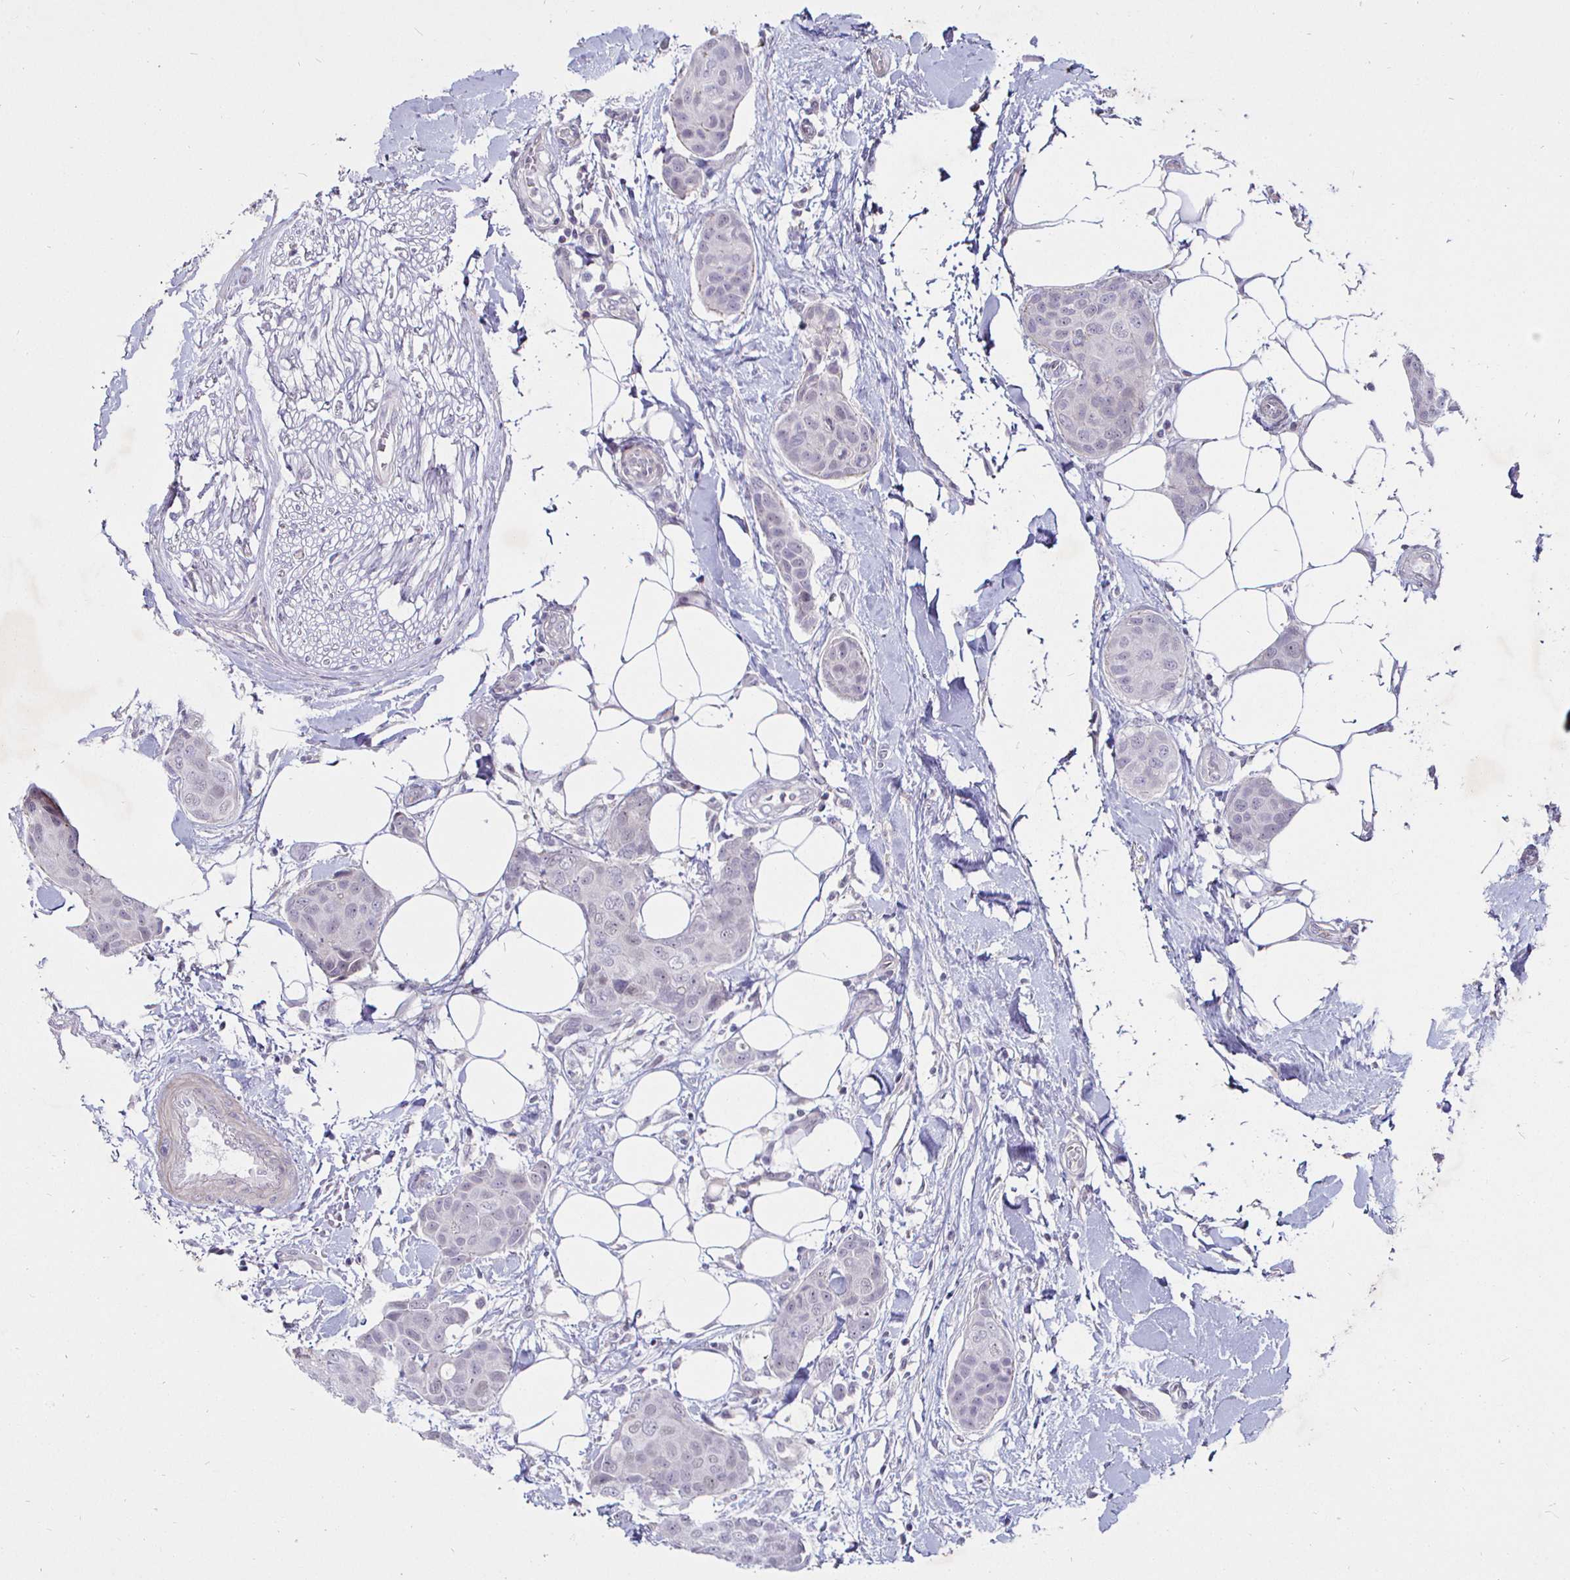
{"staining": {"intensity": "negative", "quantity": "none", "location": "none"}, "tissue": "breast cancer", "cell_type": "Tumor cells", "image_type": "cancer", "snomed": [{"axis": "morphology", "description": "Duct carcinoma"}, {"axis": "topography", "description": "Breast"}, {"axis": "topography", "description": "Lymph node"}], "caption": "High power microscopy histopathology image of an IHC image of breast cancer (invasive ductal carcinoma), revealing no significant staining in tumor cells.", "gene": "MLH1", "patient": {"sex": "female", "age": 80}}